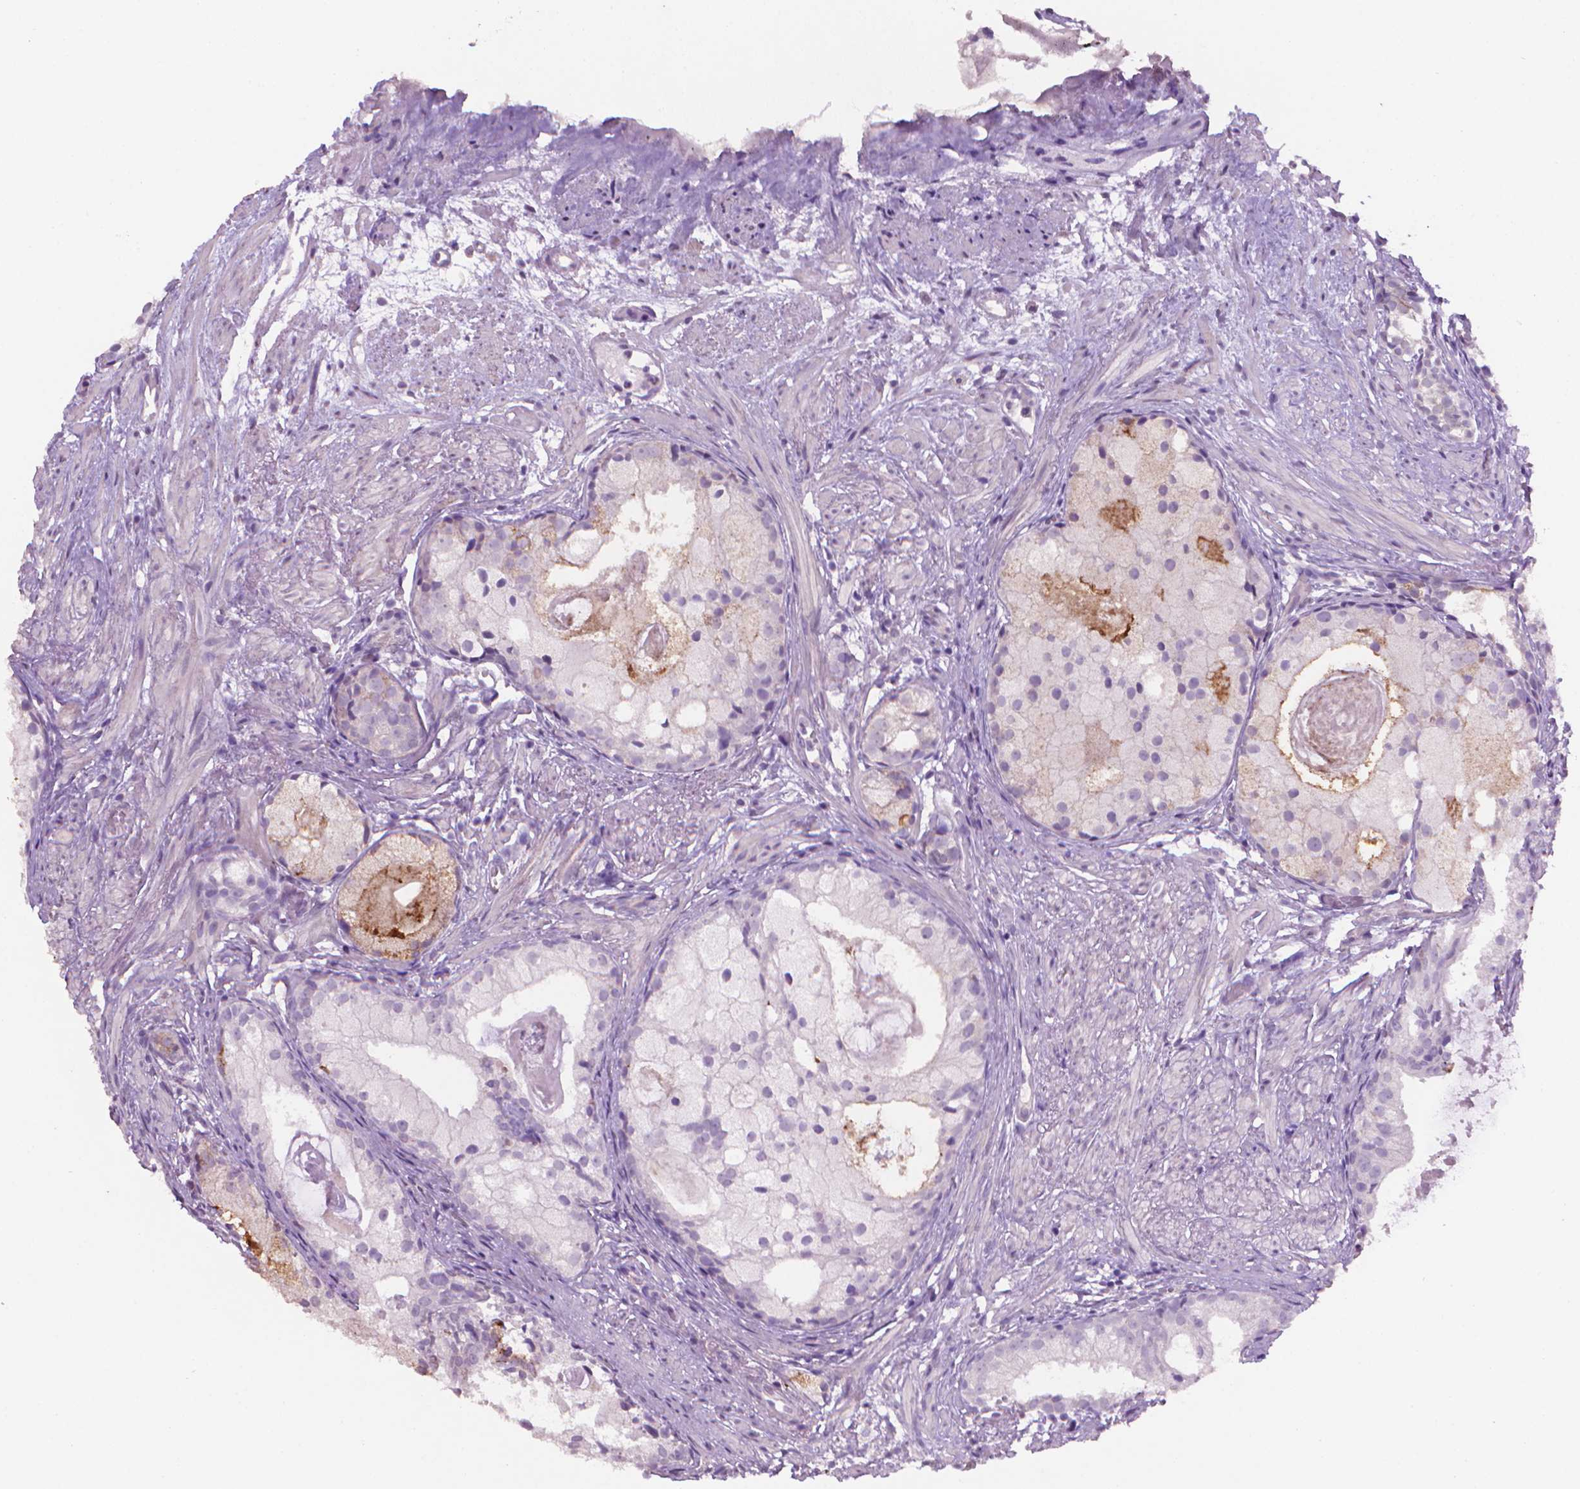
{"staining": {"intensity": "negative", "quantity": "none", "location": "none"}, "tissue": "prostate cancer", "cell_type": "Tumor cells", "image_type": "cancer", "snomed": [{"axis": "morphology", "description": "Adenocarcinoma, High grade"}, {"axis": "topography", "description": "Prostate"}], "caption": "A photomicrograph of human prostate high-grade adenocarcinoma is negative for staining in tumor cells.", "gene": "MUC1", "patient": {"sex": "male", "age": 85}}